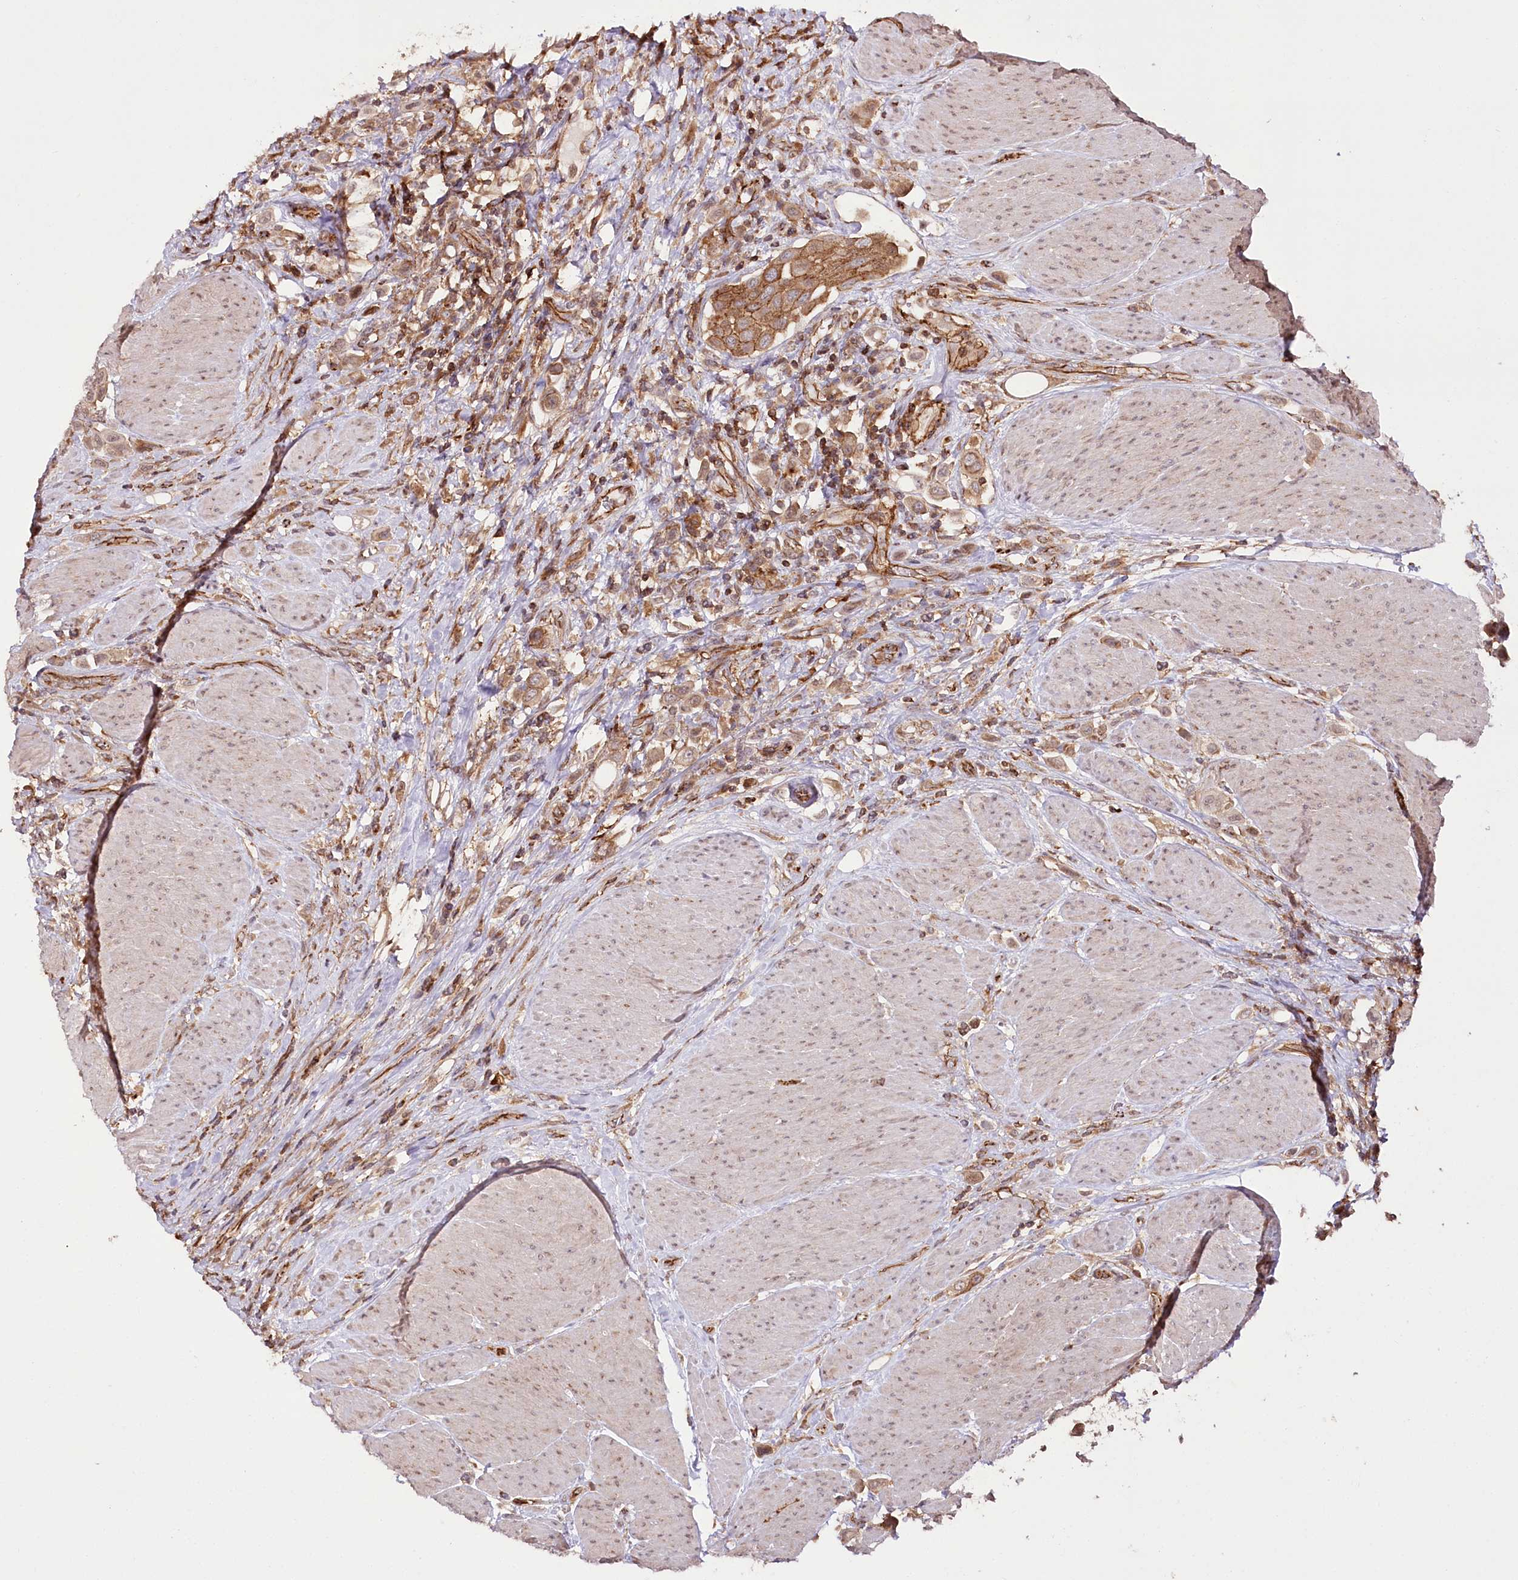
{"staining": {"intensity": "moderate", "quantity": ">75%", "location": "cytoplasmic/membranous"}, "tissue": "urothelial cancer", "cell_type": "Tumor cells", "image_type": "cancer", "snomed": [{"axis": "morphology", "description": "Urothelial carcinoma, High grade"}, {"axis": "topography", "description": "Urinary bladder"}], "caption": "Protein expression analysis of human urothelial cancer reveals moderate cytoplasmic/membranous positivity in approximately >75% of tumor cells.", "gene": "DHX29", "patient": {"sex": "male", "age": 50}}